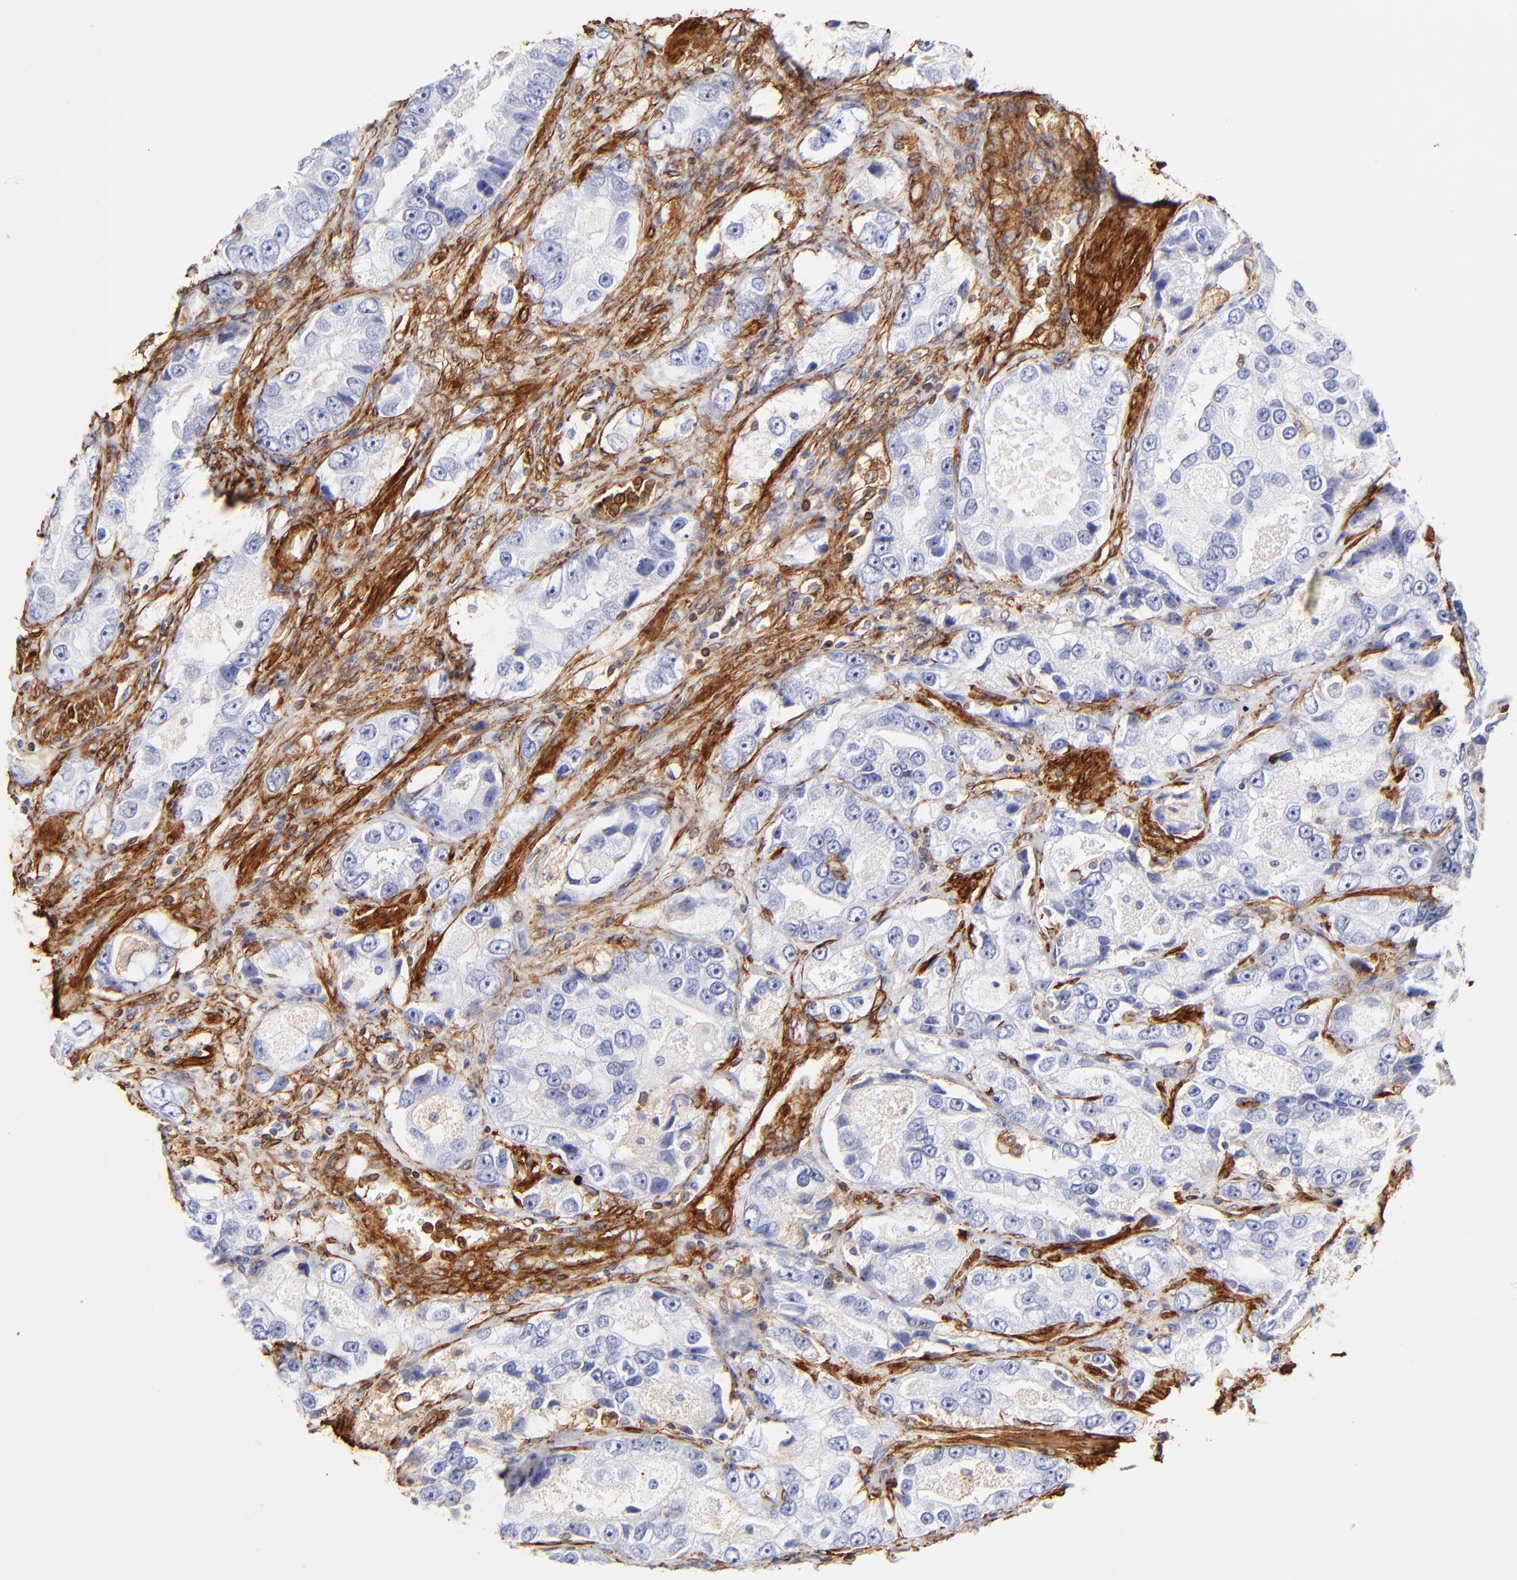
{"staining": {"intensity": "negative", "quantity": "none", "location": "none"}, "tissue": "prostate cancer", "cell_type": "Tumor cells", "image_type": "cancer", "snomed": [{"axis": "morphology", "description": "Adenocarcinoma, High grade"}, {"axis": "topography", "description": "Prostate"}], "caption": "Photomicrograph shows no significant protein positivity in tumor cells of adenocarcinoma (high-grade) (prostate). The staining is performed using DAB (3,3'-diaminobenzidine) brown chromogen with nuclei counter-stained in using hematoxylin.", "gene": "FLNA", "patient": {"sex": "male", "age": 63}}